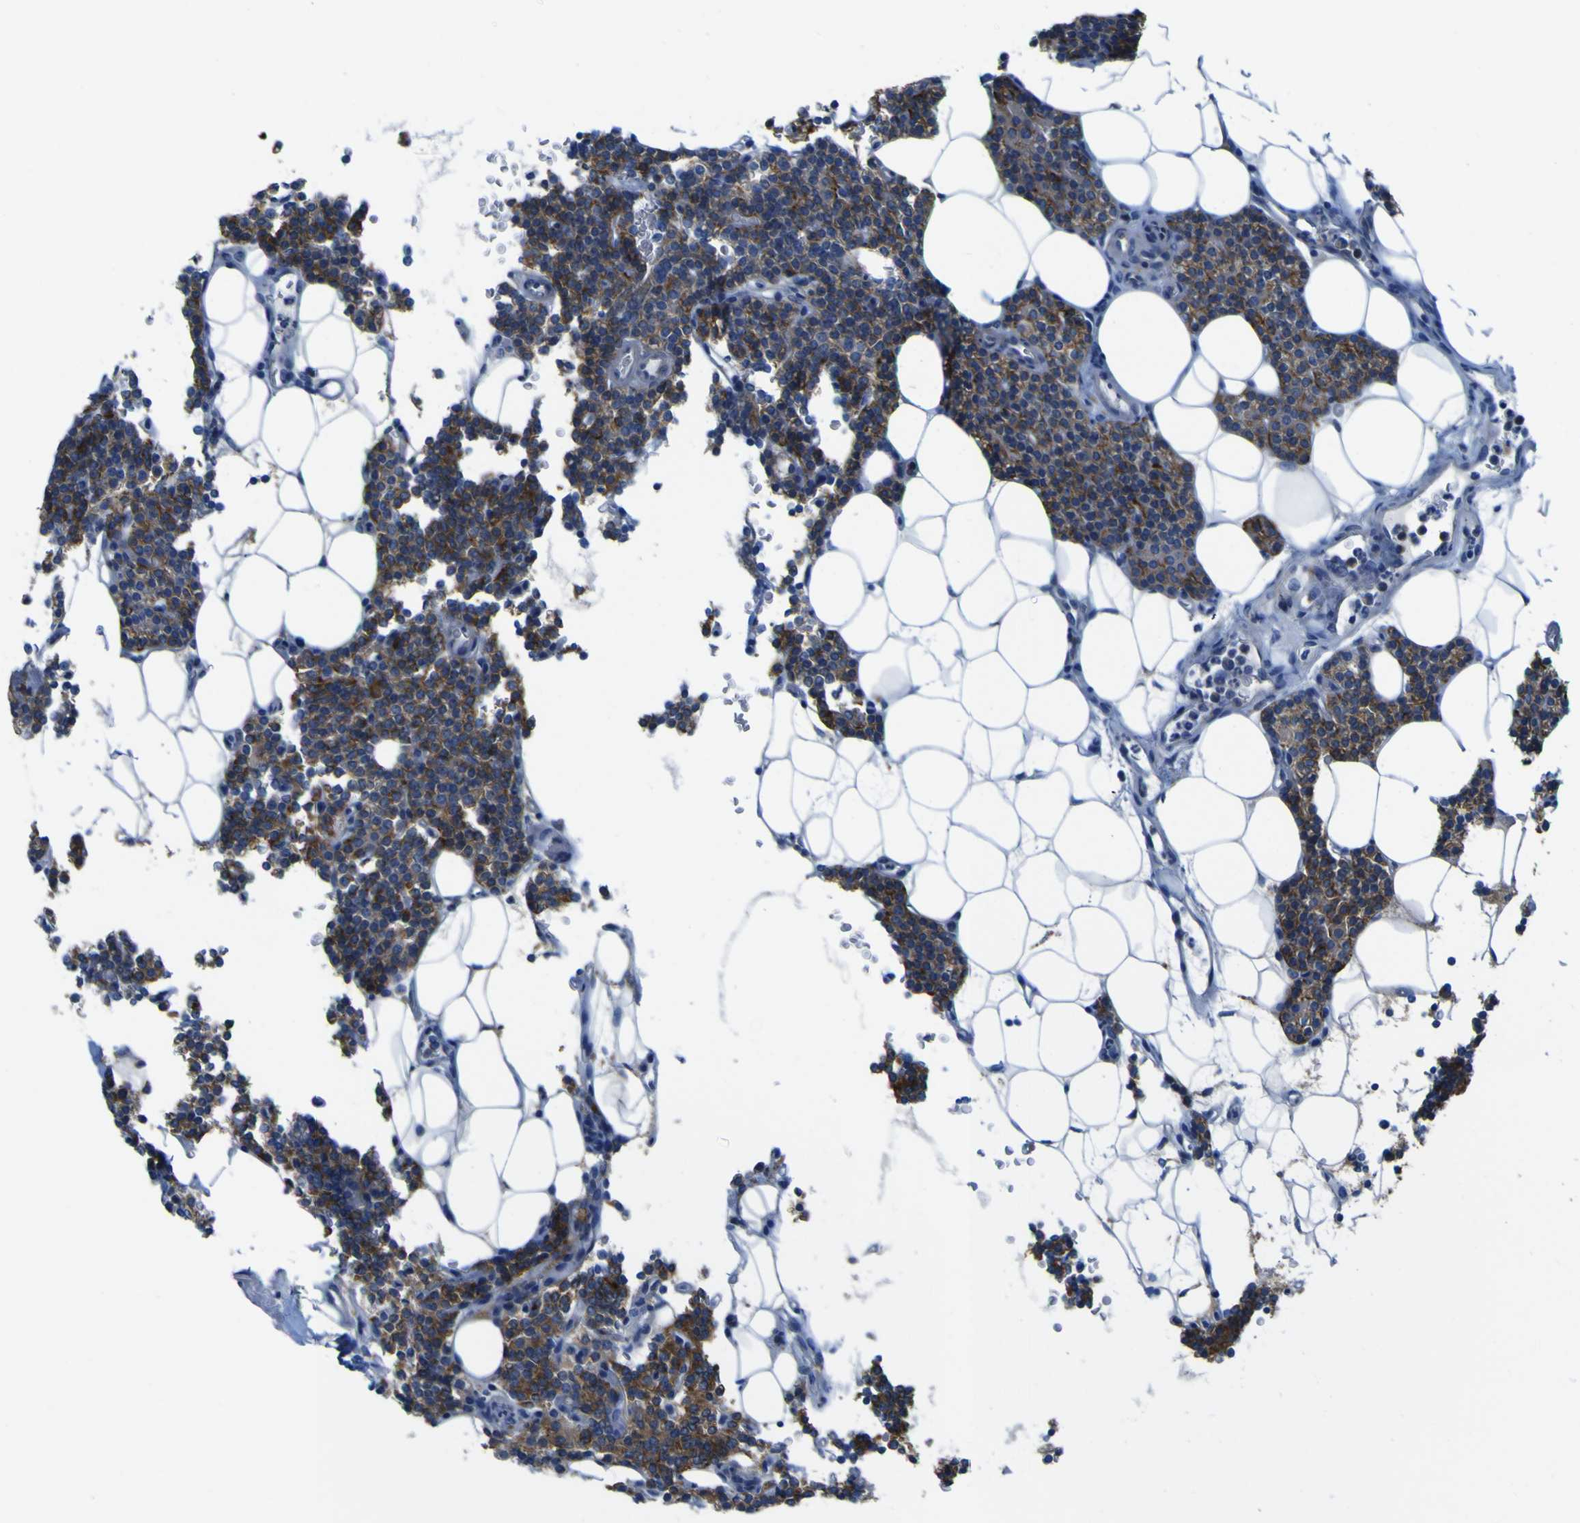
{"staining": {"intensity": "moderate", "quantity": ">75%", "location": "cytoplasmic/membranous"}, "tissue": "parathyroid gland", "cell_type": "Glandular cells", "image_type": "normal", "snomed": [{"axis": "morphology", "description": "Normal tissue, NOS"}, {"axis": "morphology", "description": "Adenoma, NOS"}, {"axis": "topography", "description": "Parathyroid gland"}], "caption": "Glandular cells display moderate cytoplasmic/membranous expression in about >75% of cells in normal parathyroid gland.", "gene": "CST3", "patient": {"sex": "female", "age": 51}}